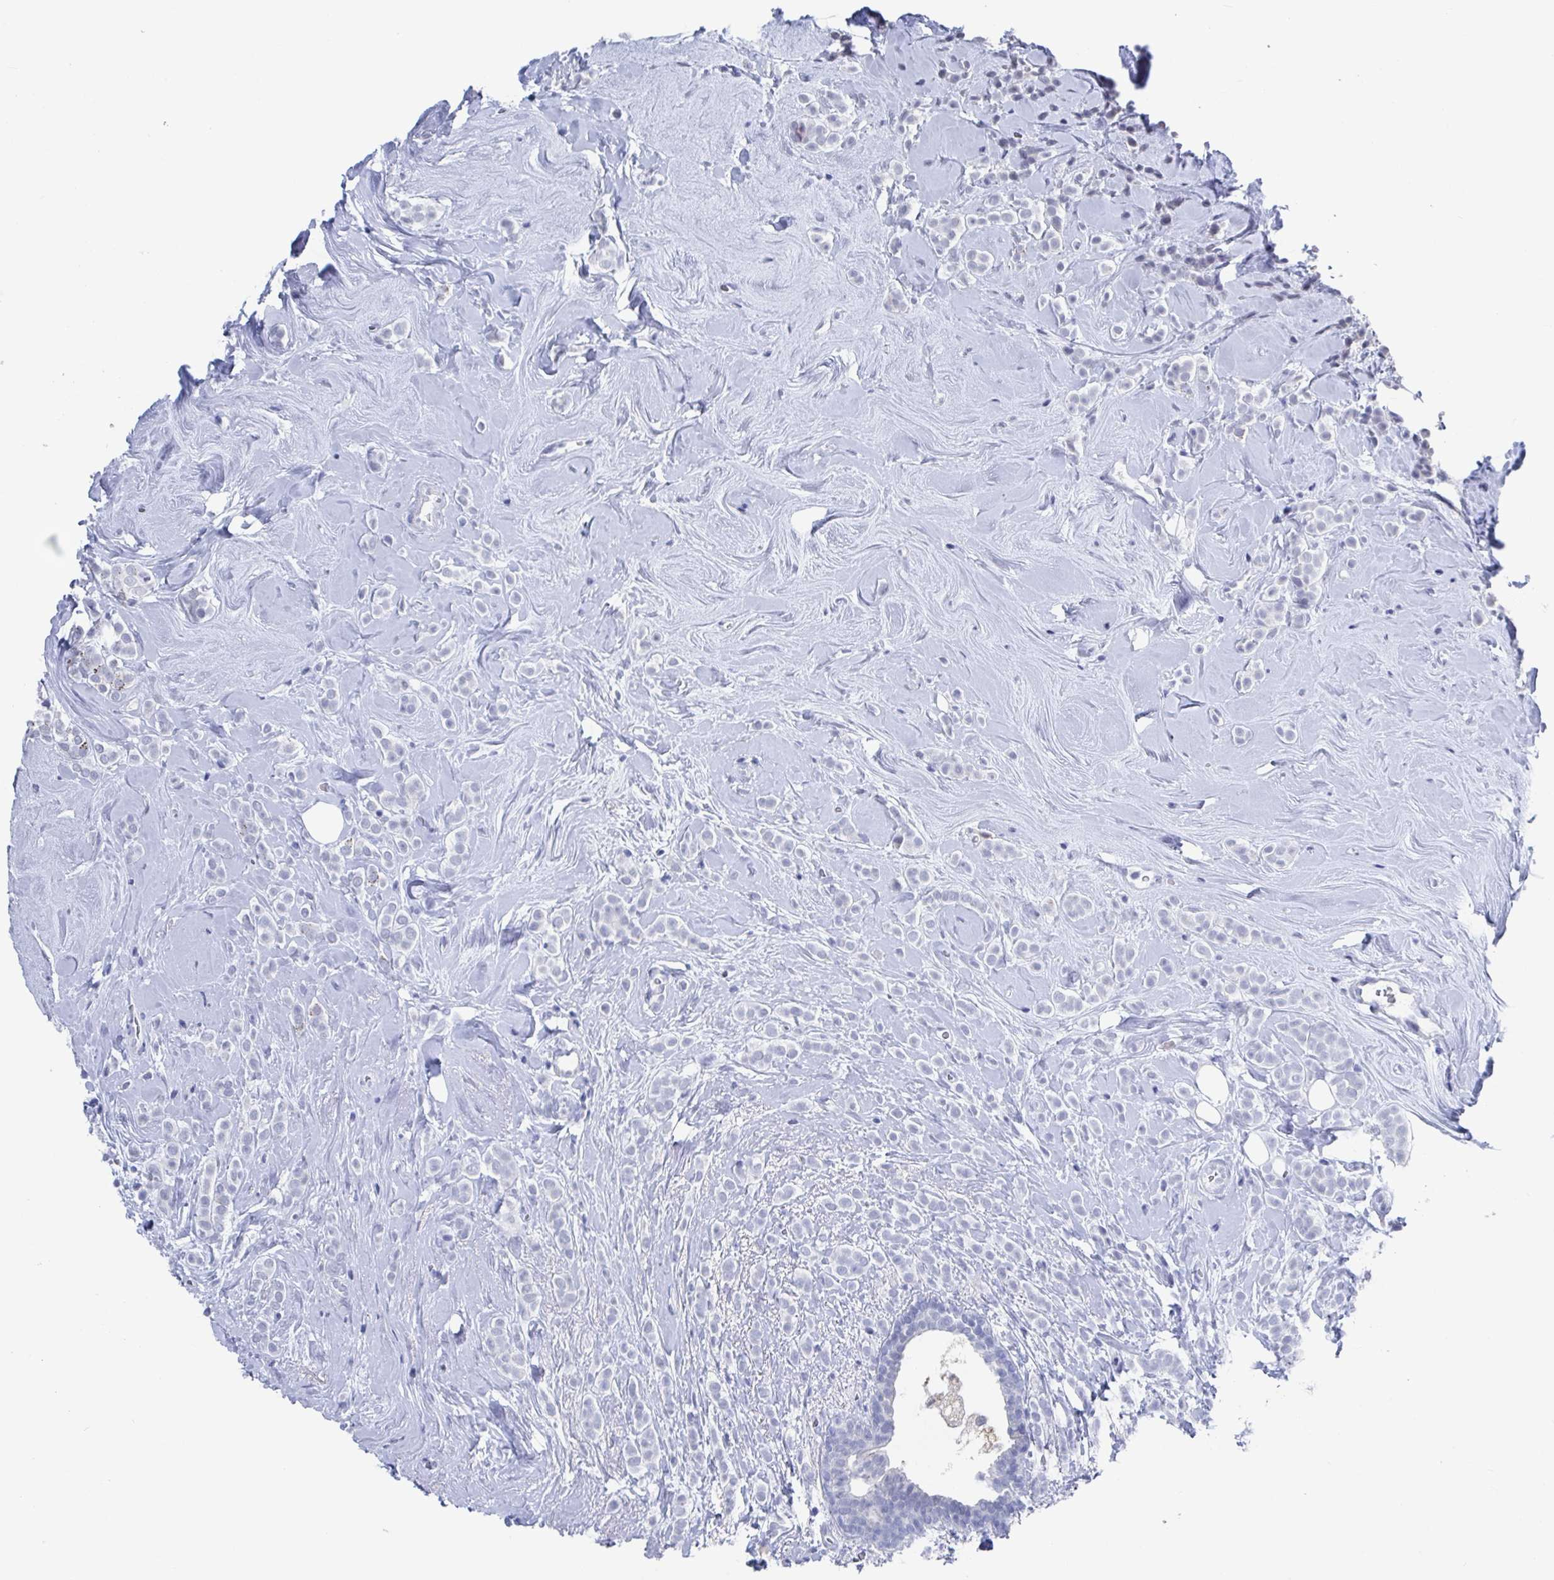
{"staining": {"intensity": "negative", "quantity": "none", "location": "none"}, "tissue": "breast cancer", "cell_type": "Tumor cells", "image_type": "cancer", "snomed": [{"axis": "morphology", "description": "Lobular carcinoma"}, {"axis": "topography", "description": "Breast"}], "caption": "Tumor cells are negative for protein expression in human breast cancer (lobular carcinoma).", "gene": "CAMKV", "patient": {"sex": "female", "age": 49}}